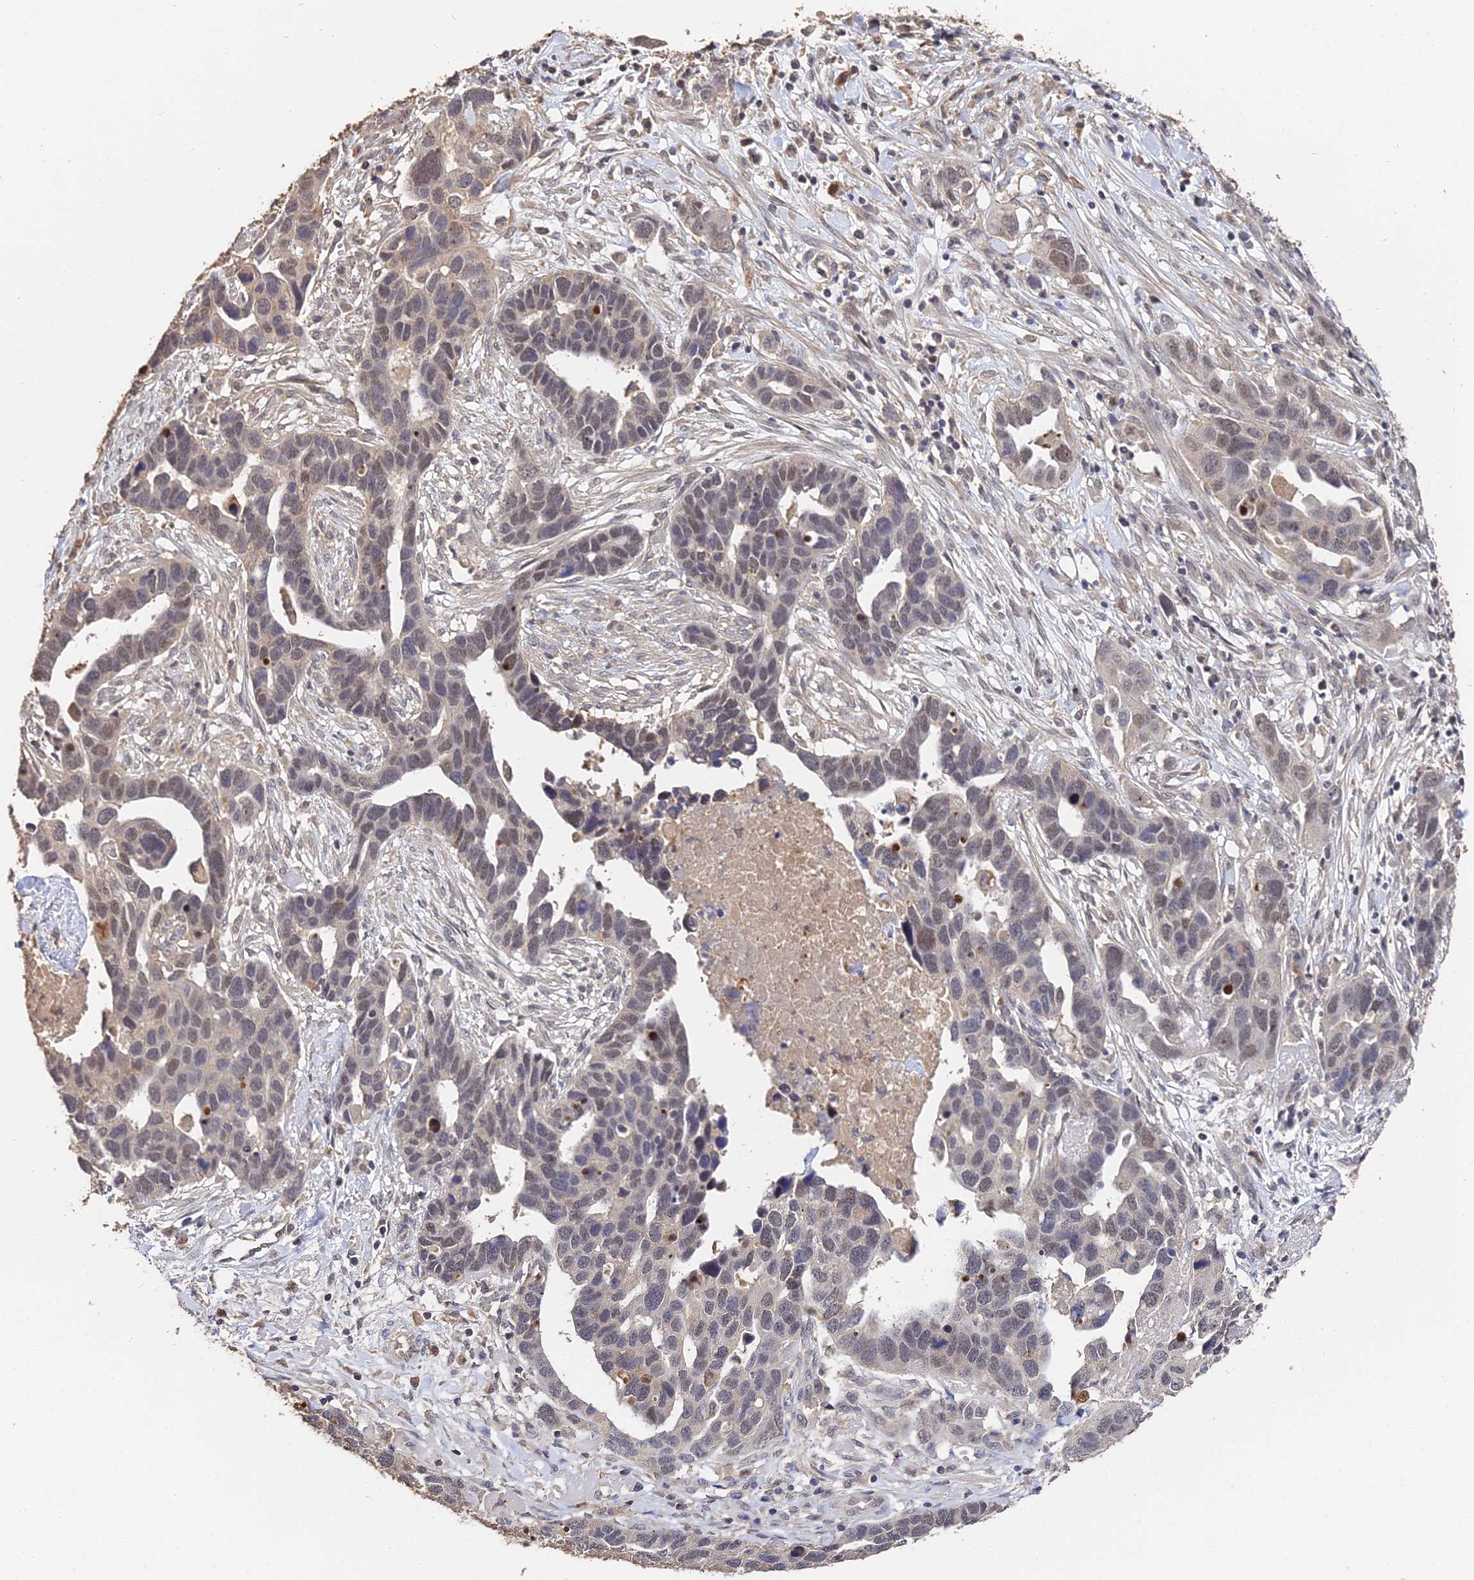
{"staining": {"intensity": "weak", "quantity": "25%-75%", "location": "nuclear"}, "tissue": "ovarian cancer", "cell_type": "Tumor cells", "image_type": "cancer", "snomed": [{"axis": "morphology", "description": "Cystadenocarcinoma, serous, NOS"}, {"axis": "topography", "description": "Ovary"}], "caption": "Ovarian serous cystadenocarcinoma tissue exhibits weak nuclear positivity in about 25%-75% of tumor cells", "gene": "LSM5", "patient": {"sex": "female", "age": 54}}